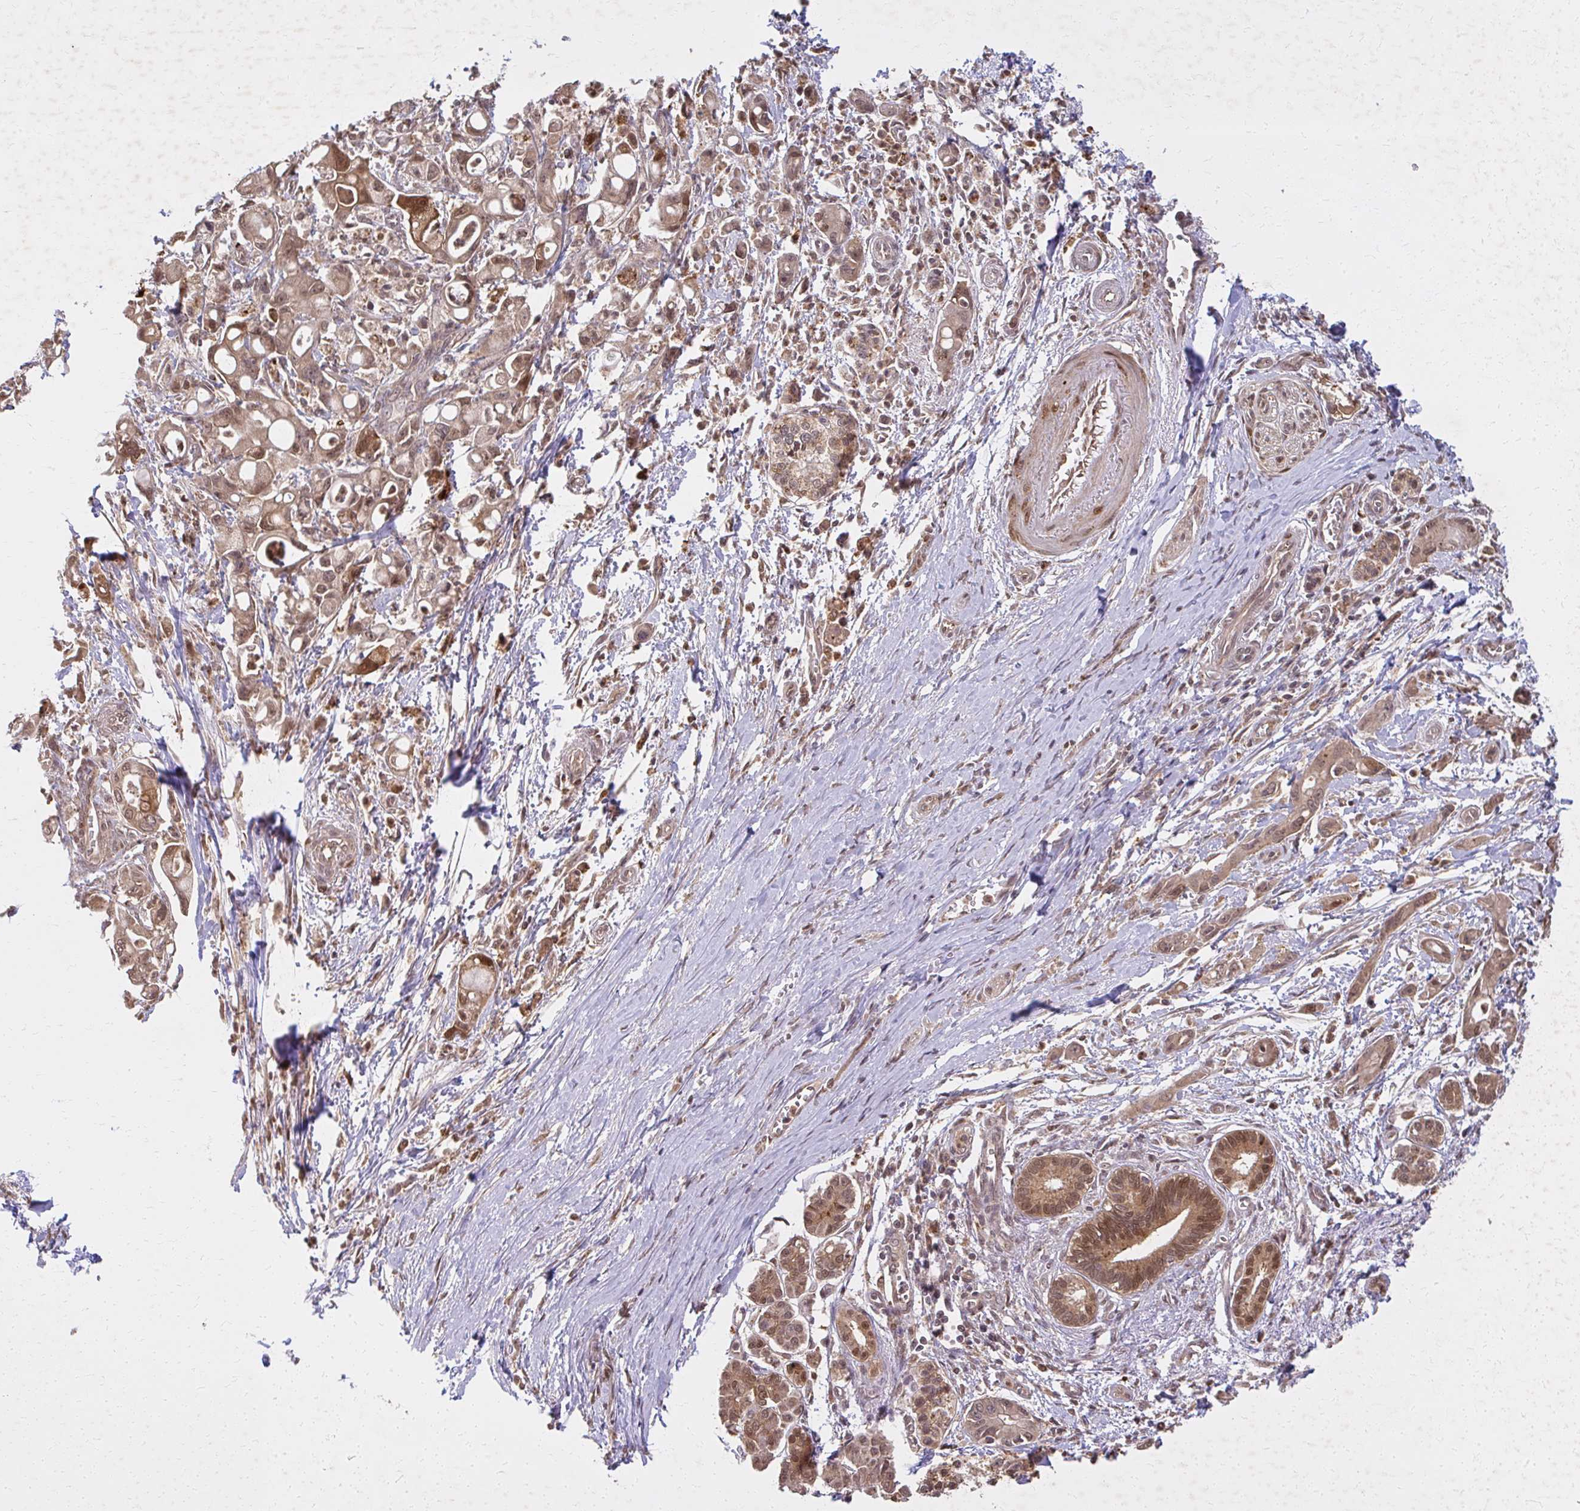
{"staining": {"intensity": "moderate", "quantity": ">75%", "location": "cytoplasmic/membranous,nuclear"}, "tissue": "pancreatic cancer", "cell_type": "Tumor cells", "image_type": "cancer", "snomed": [{"axis": "morphology", "description": "Adenocarcinoma, NOS"}, {"axis": "topography", "description": "Pancreas"}], "caption": "Pancreatic adenocarcinoma tissue reveals moderate cytoplasmic/membranous and nuclear expression in about >75% of tumor cells, visualized by immunohistochemistry.", "gene": "LARS2", "patient": {"sex": "male", "age": 68}}